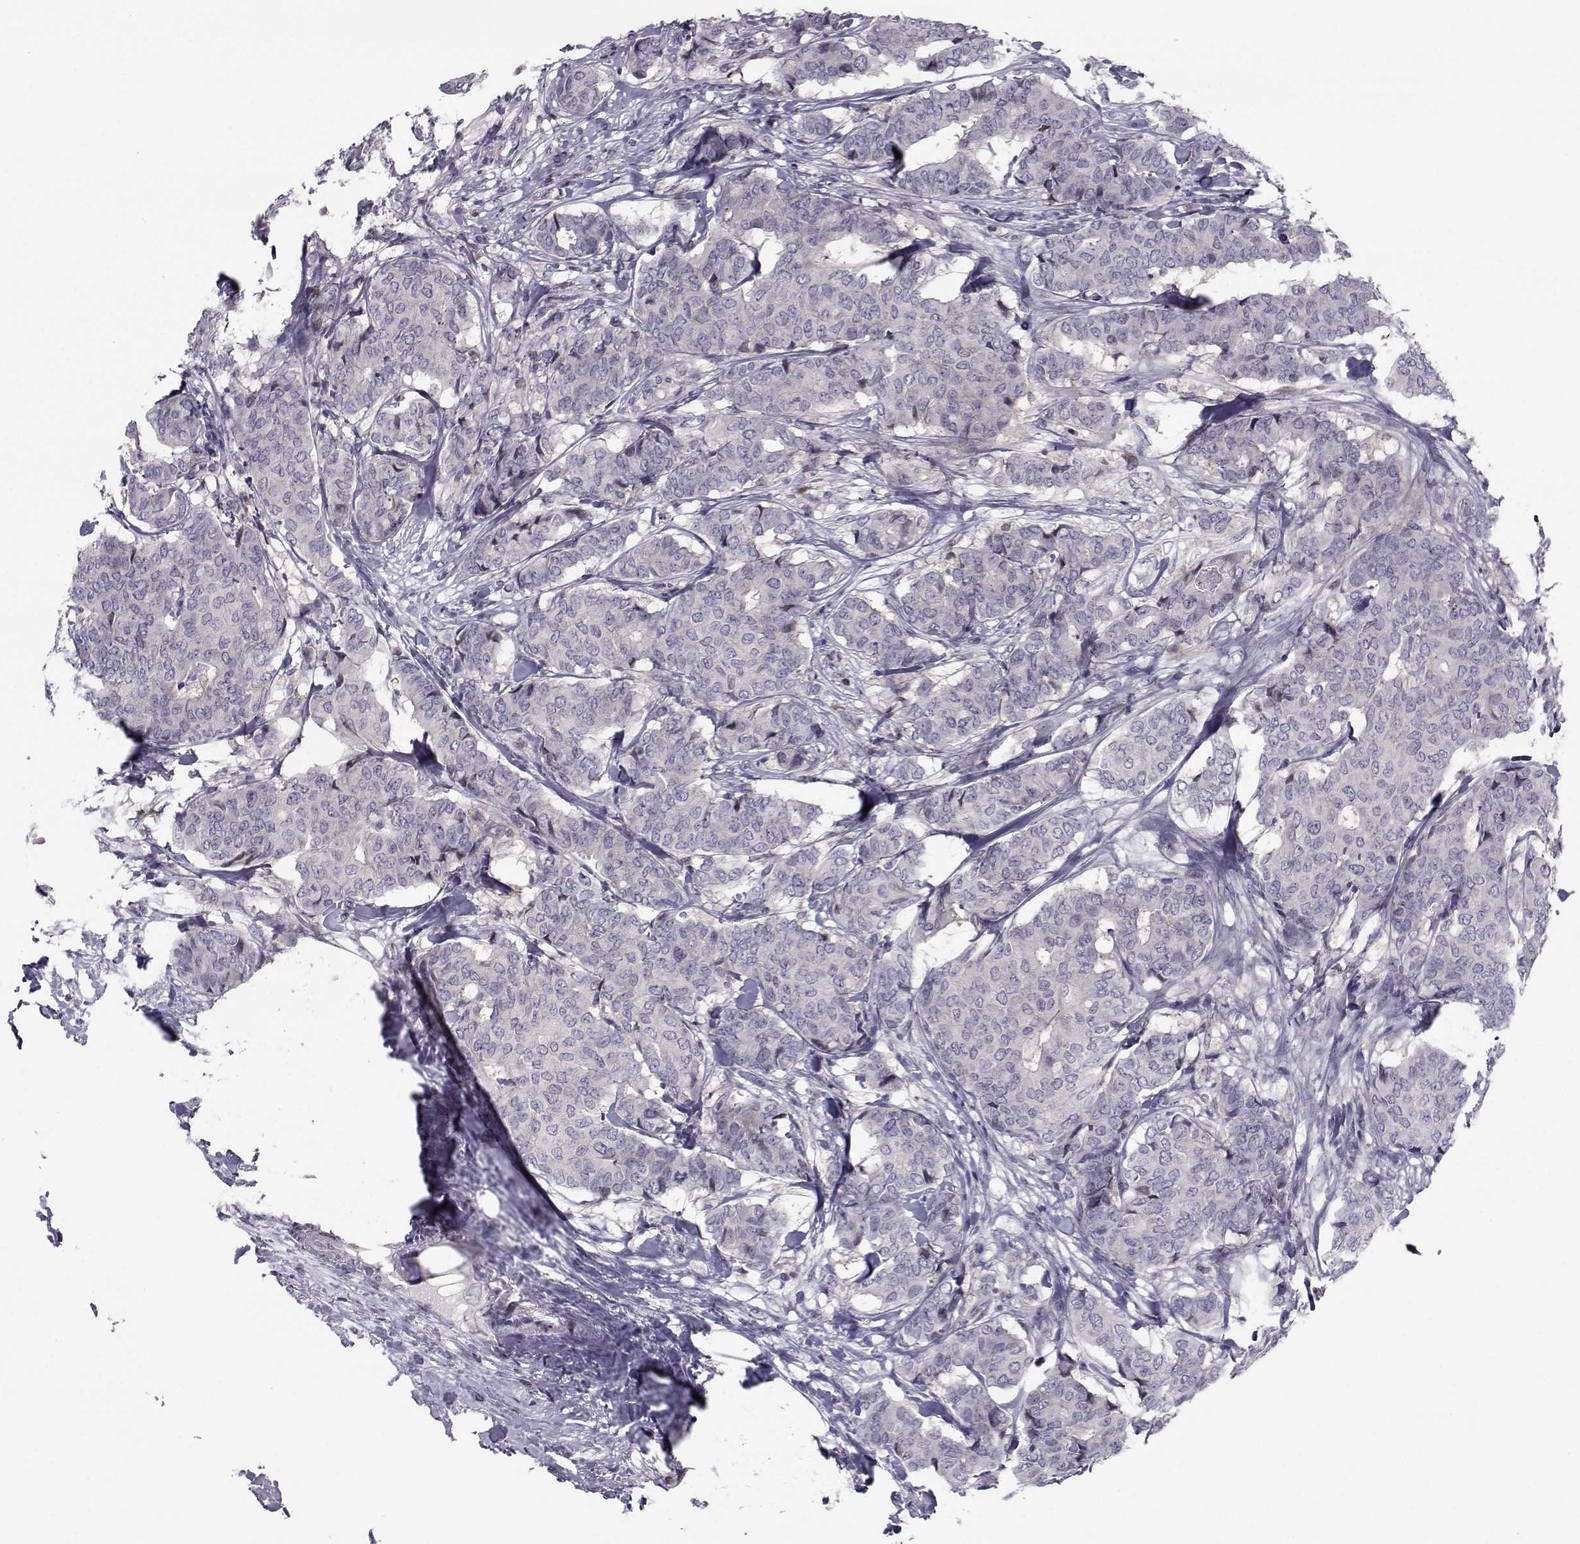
{"staining": {"intensity": "negative", "quantity": "none", "location": "none"}, "tissue": "breast cancer", "cell_type": "Tumor cells", "image_type": "cancer", "snomed": [{"axis": "morphology", "description": "Duct carcinoma"}, {"axis": "topography", "description": "Breast"}], "caption": "Breast cancer stained for a protein using immunohistochemistry displays no expression tumor cells.", "gene": "PCP4L1", "patient": {"sex": "female", "age": 75}}